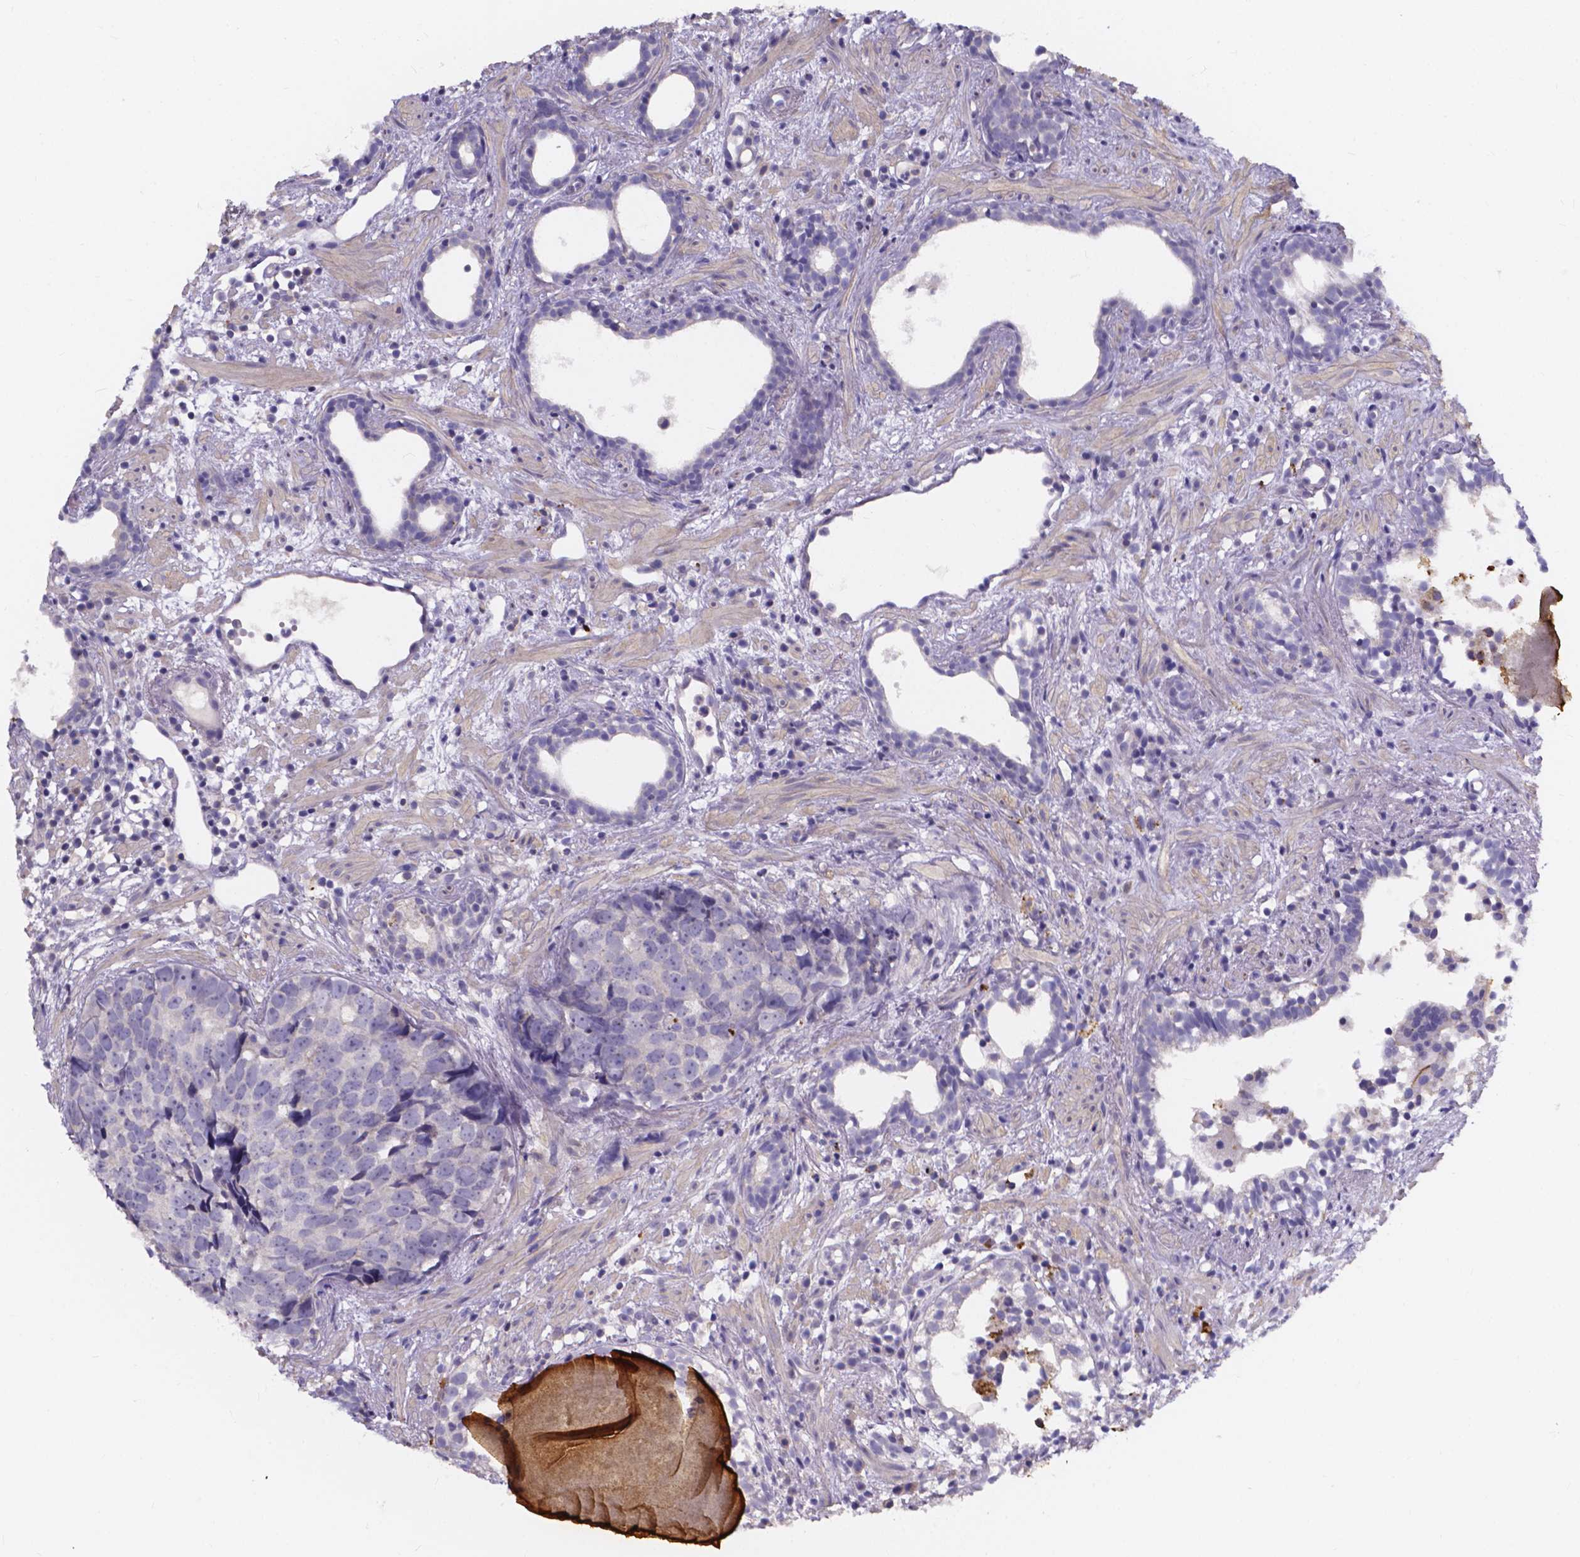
{"staining": {"intensity": "negative", "quantity": "none", "location": "none"}, "tissue": "prostate cancer", "cell_type": "Tumor cells", "image_type": "cancer", "snomed": [{"axis": "morphology", "description": "Adenocarcinoma, High grade"}, {"axis": "topography", "description": "Prostate"}], "caption": "IHC histopathology image of prostate high-grade adenocarcinoma stained for a protein (brown), which exhibits no positivity in tumor cells. (DAB (3,3'-diaminobenzidine) IHC, high magnification).", "gene": "SPOCD1", "patient": {"sex": "male", "age": 83}}